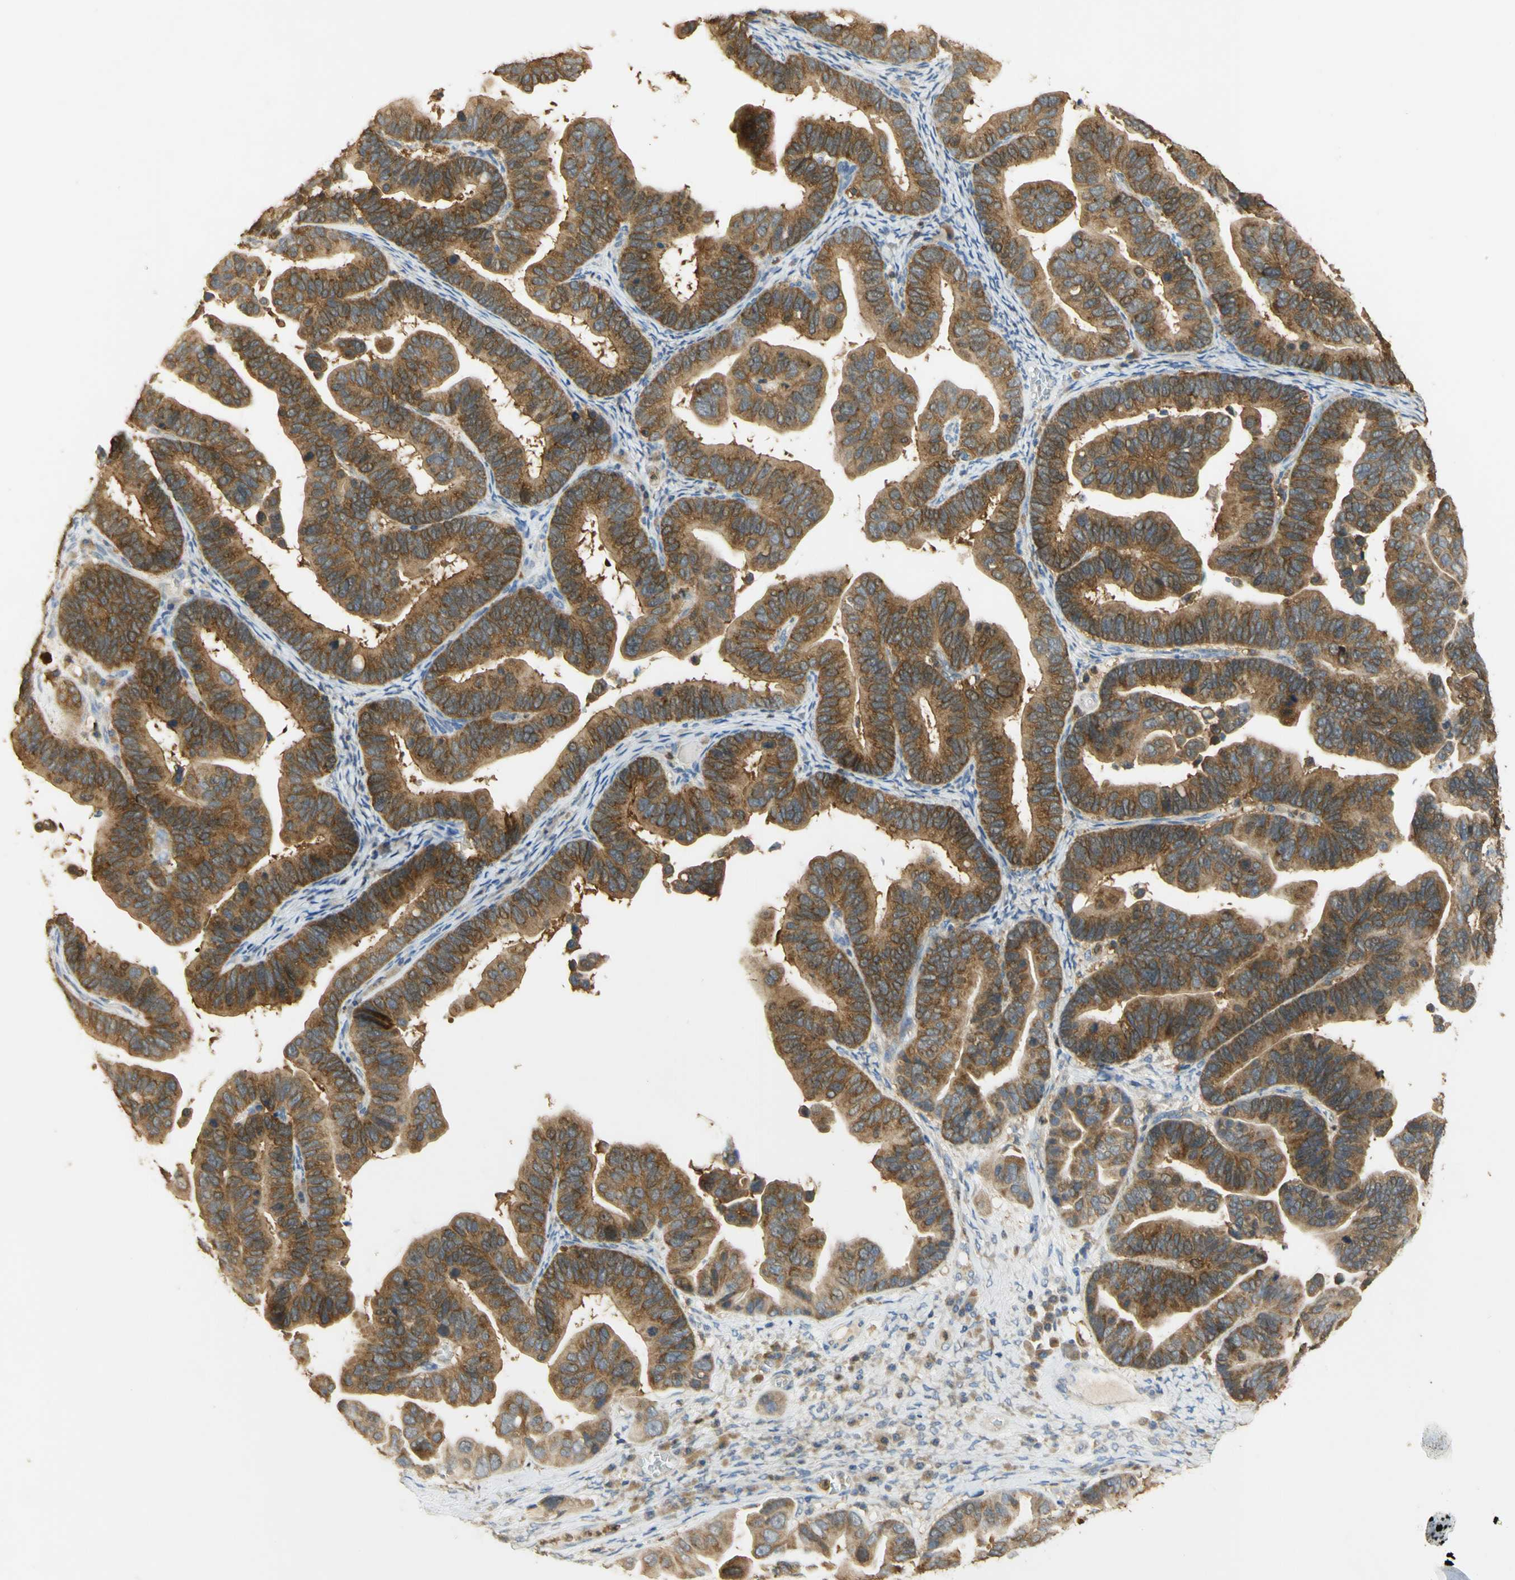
{"staining": {"intensity": "moderate", "quantity": ">75%", "location": "cytoplasmic/membranous"}, "tissue": "ovarian cancer", "cell_type": "Tumor cells", "image_type": "cancer", "snomed": [{"axis": "morphology", "description": "Cystadenocarcinoma, serous, NOS"}, {"axis": "topography", "description": "Ovary"}], "caption": "Protein staining by IHC reveals moderate cytoplasmic/membranous staining in approximately >75% of tumor cells in ovarian serous cystadenocarcinoma.", "gene": "PAK1", "patient": {"sex": "female", "age": 56}}